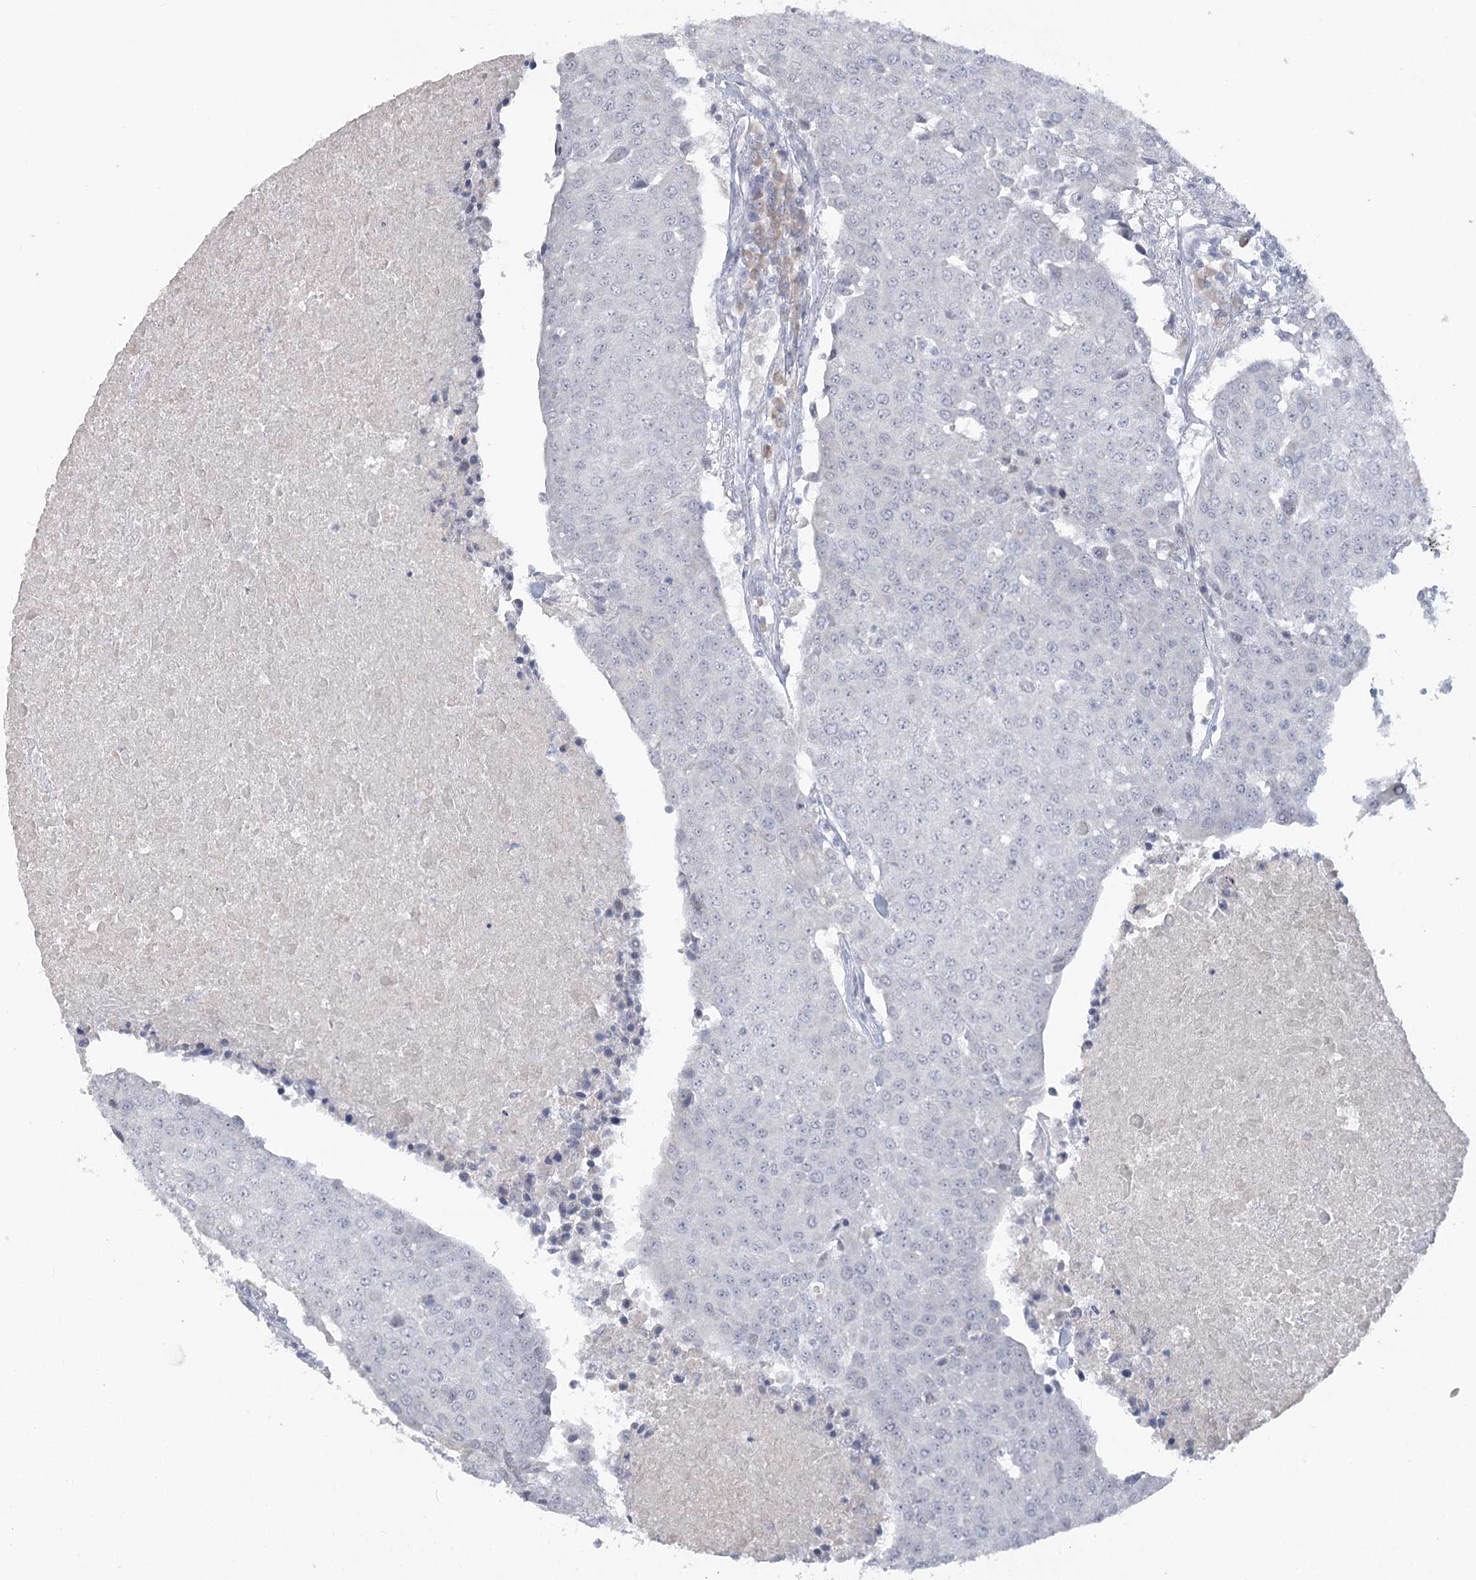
{"staining": {"intensity": "negative", "quantity": "none", "location": "none"}, "tissue": "urothelial cancer", "cell_type": "Tumor cells", "image_type": "cancer", "snomed": [{"axis": "morphology", "description": "Urothelial carcinoma, High grade"}, {"axis": "topography", "description": "Urinary bladder"}], "caption": "A high-resolution histopathology image shows immunohistochemistry staining of urothelial cancer, which reveals no significant positivity in tumor cells.", "gene": "SLC9A3", "patient": {"sex": "female", "age": 85}}